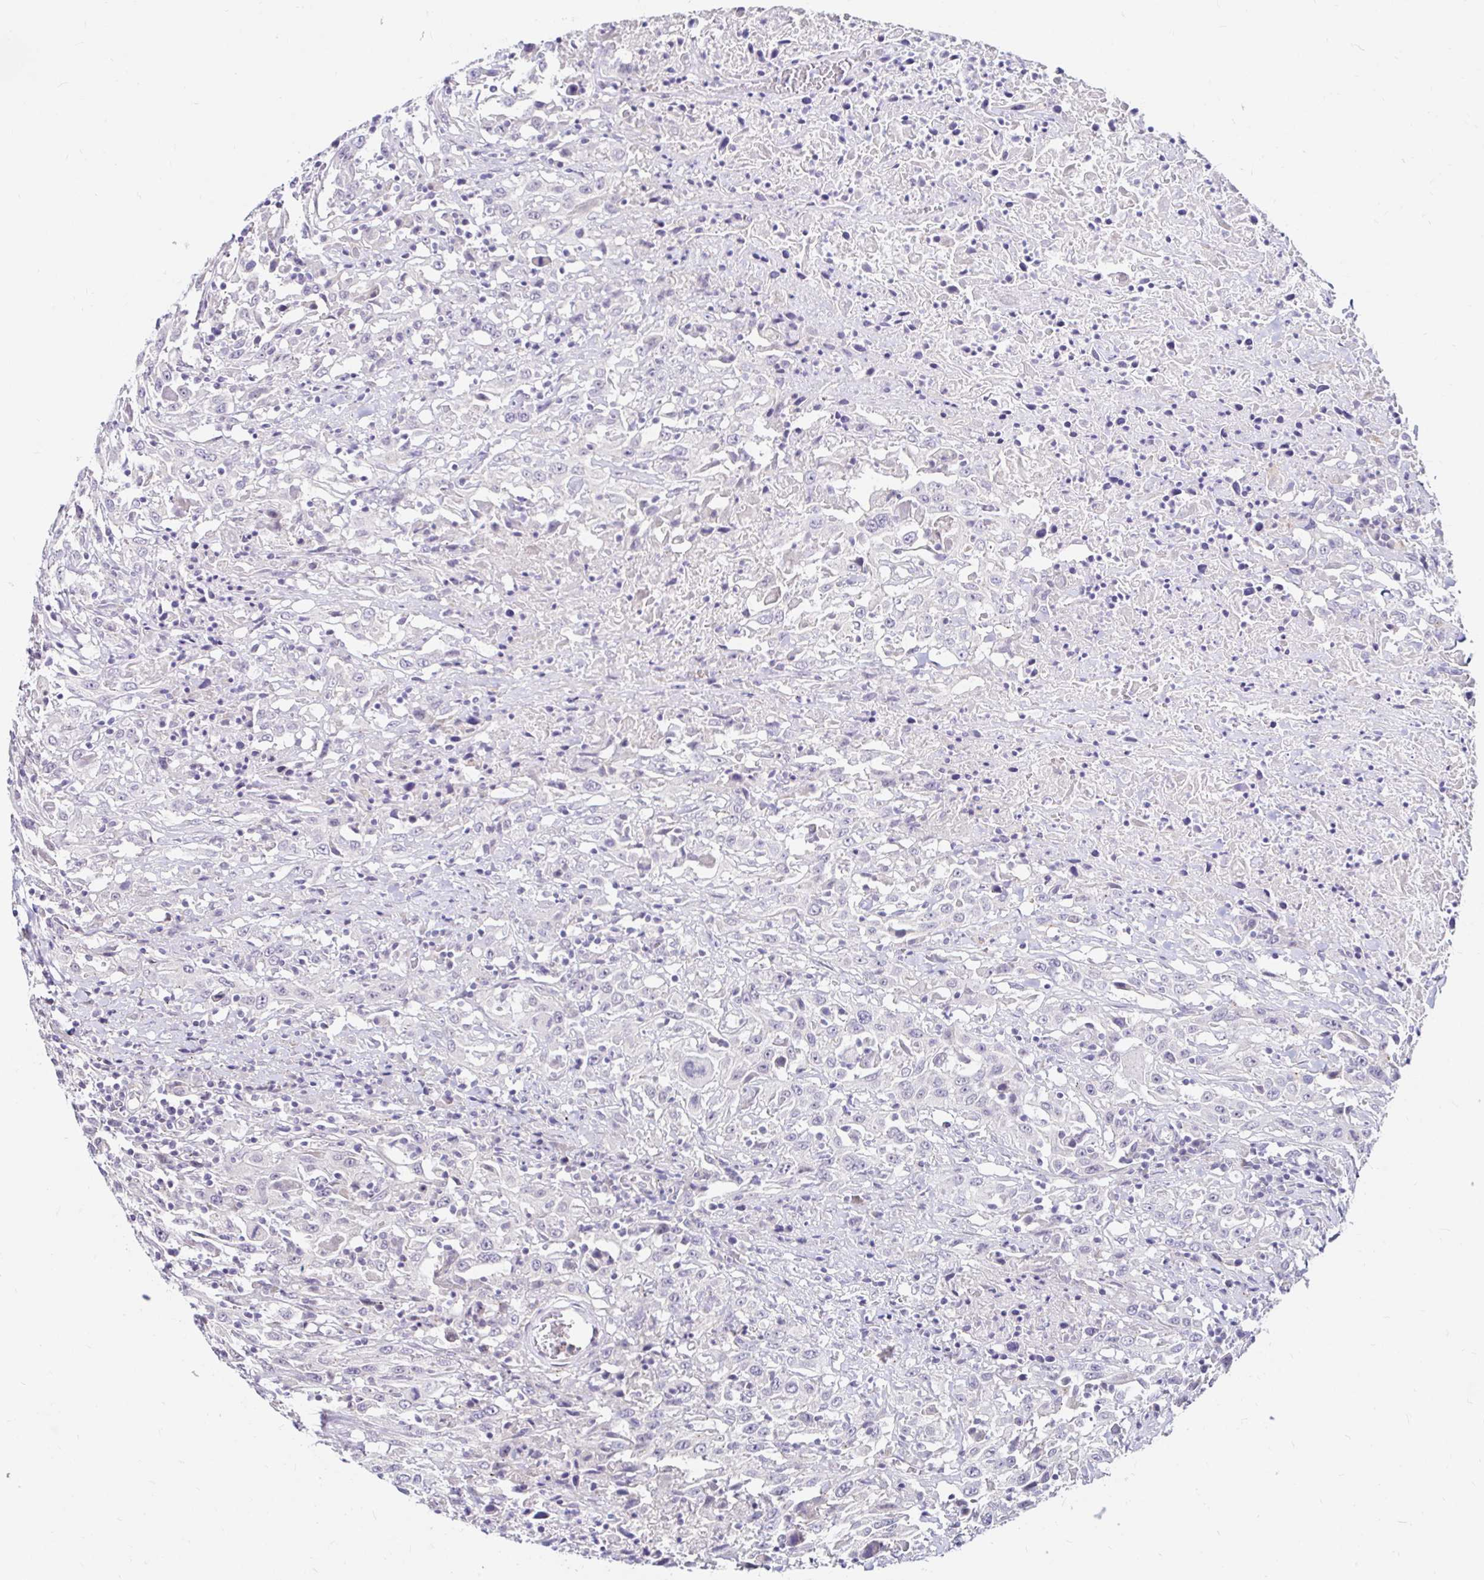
{"staining": {"intensity": "negative", "quantity": "none", "location": "none"}, "tissue": "urothelial cancer", "cell_type": "Tumor cells", "image_type": "cancer", "snomed": [{"axis": "morphology", "description": "Urothelial carcinoma, High grade"}, {"axis": "topography", "description": "Urinary bladder"}], "caption": "An image of high-grade urothelial carcinoma stained for a protein demonstrates no brown staining in tumor cells.", "gene": "GUCY1A1", "patient": {"sex": "male", "age": 61}}